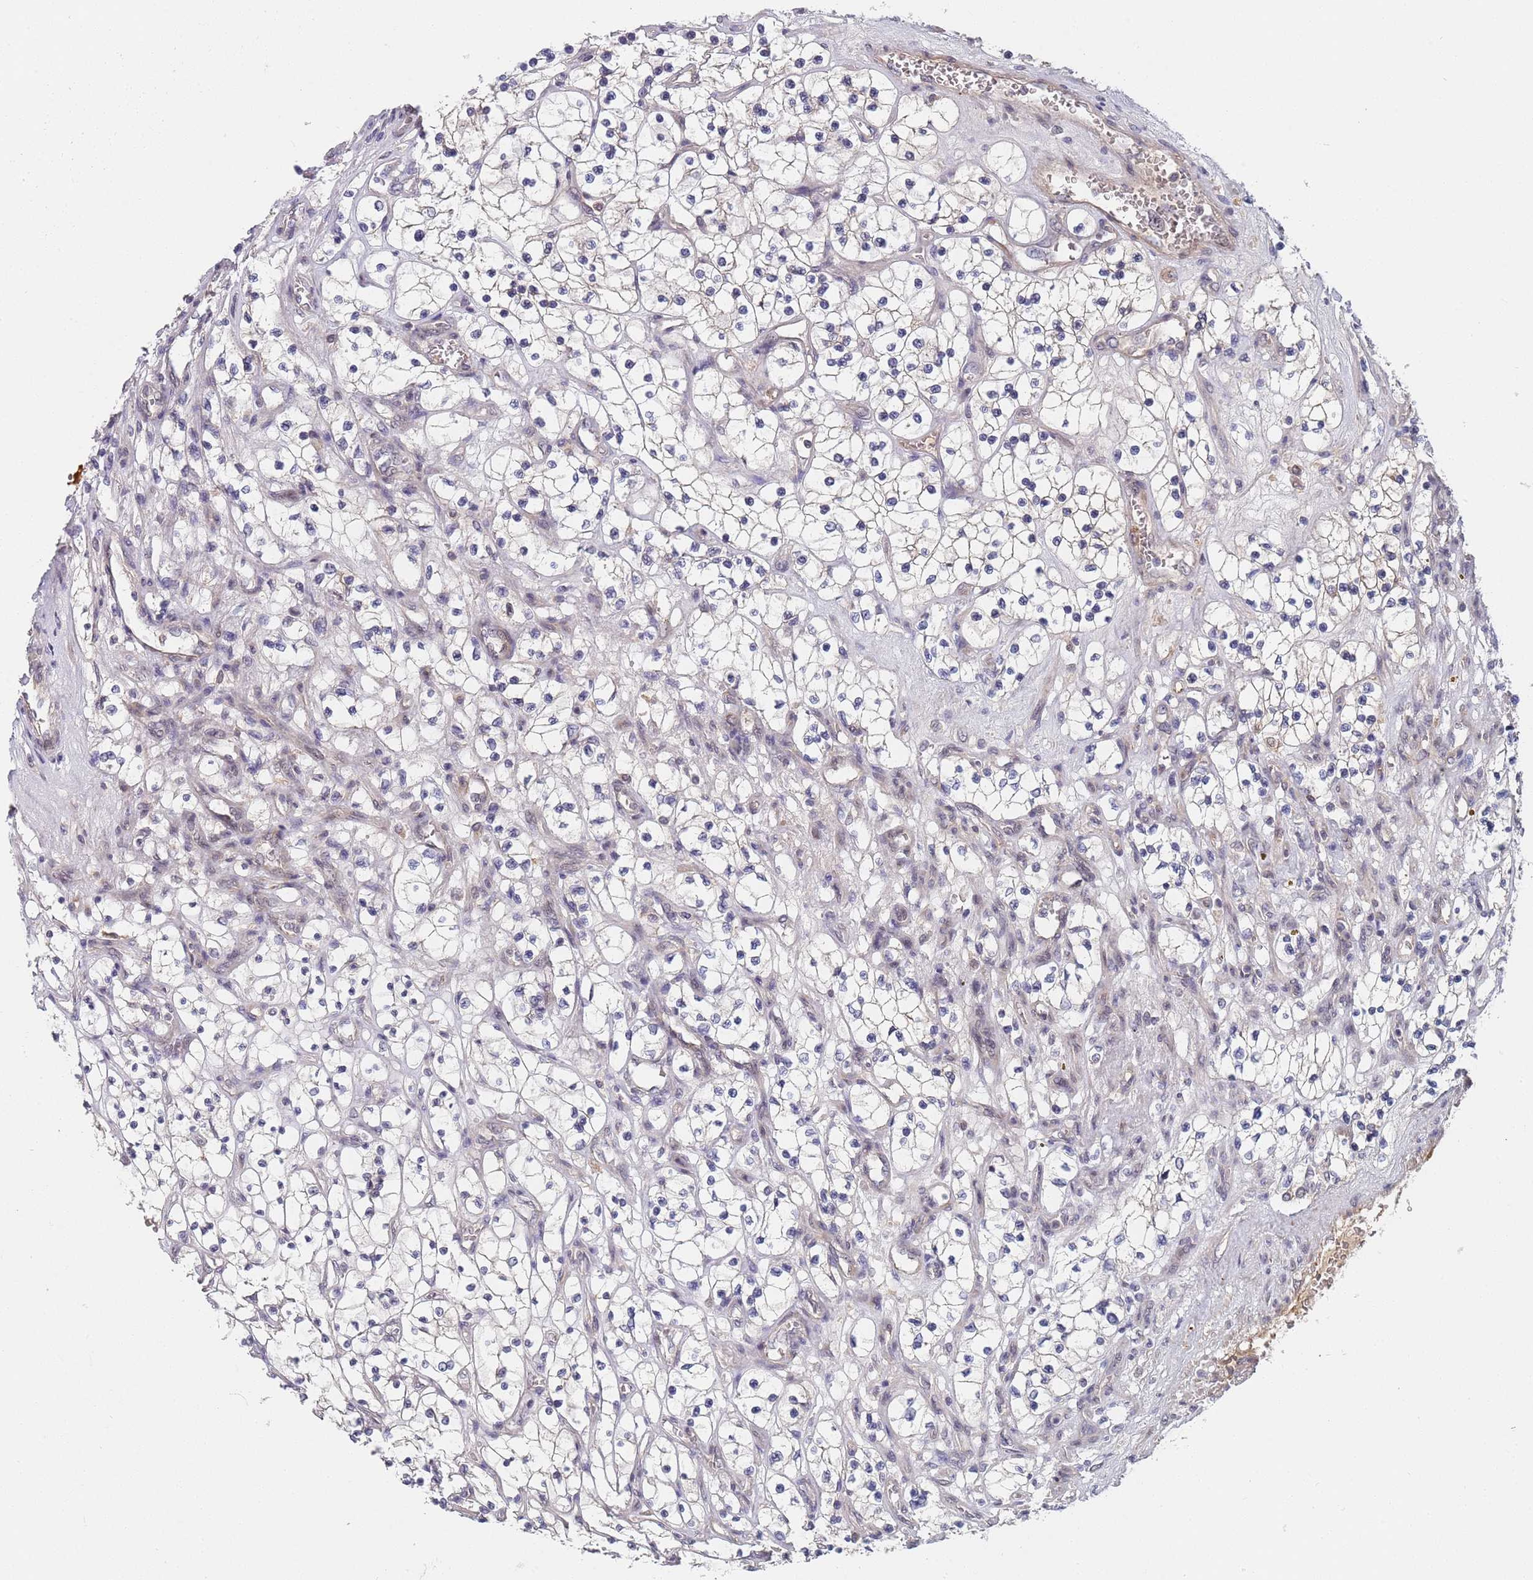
{"staining": {"intensity": "negative", "quantity": "none", "location": "none"}, "tissue": "renal cancer", "cell_type": "Tumor cells", "image_type": "cancer", "snomed": [{"axis": "morphology", "description": "Adenocarcinoma, NOS"}, {"axis": "topography", "description": "Kidney"}], "caption": "A histopathology image of human renal adenocarcinoma is negative for staining in tumor cells.", "gene": "B4GALT4", "patient": {"sex": "female", "age": 69}}